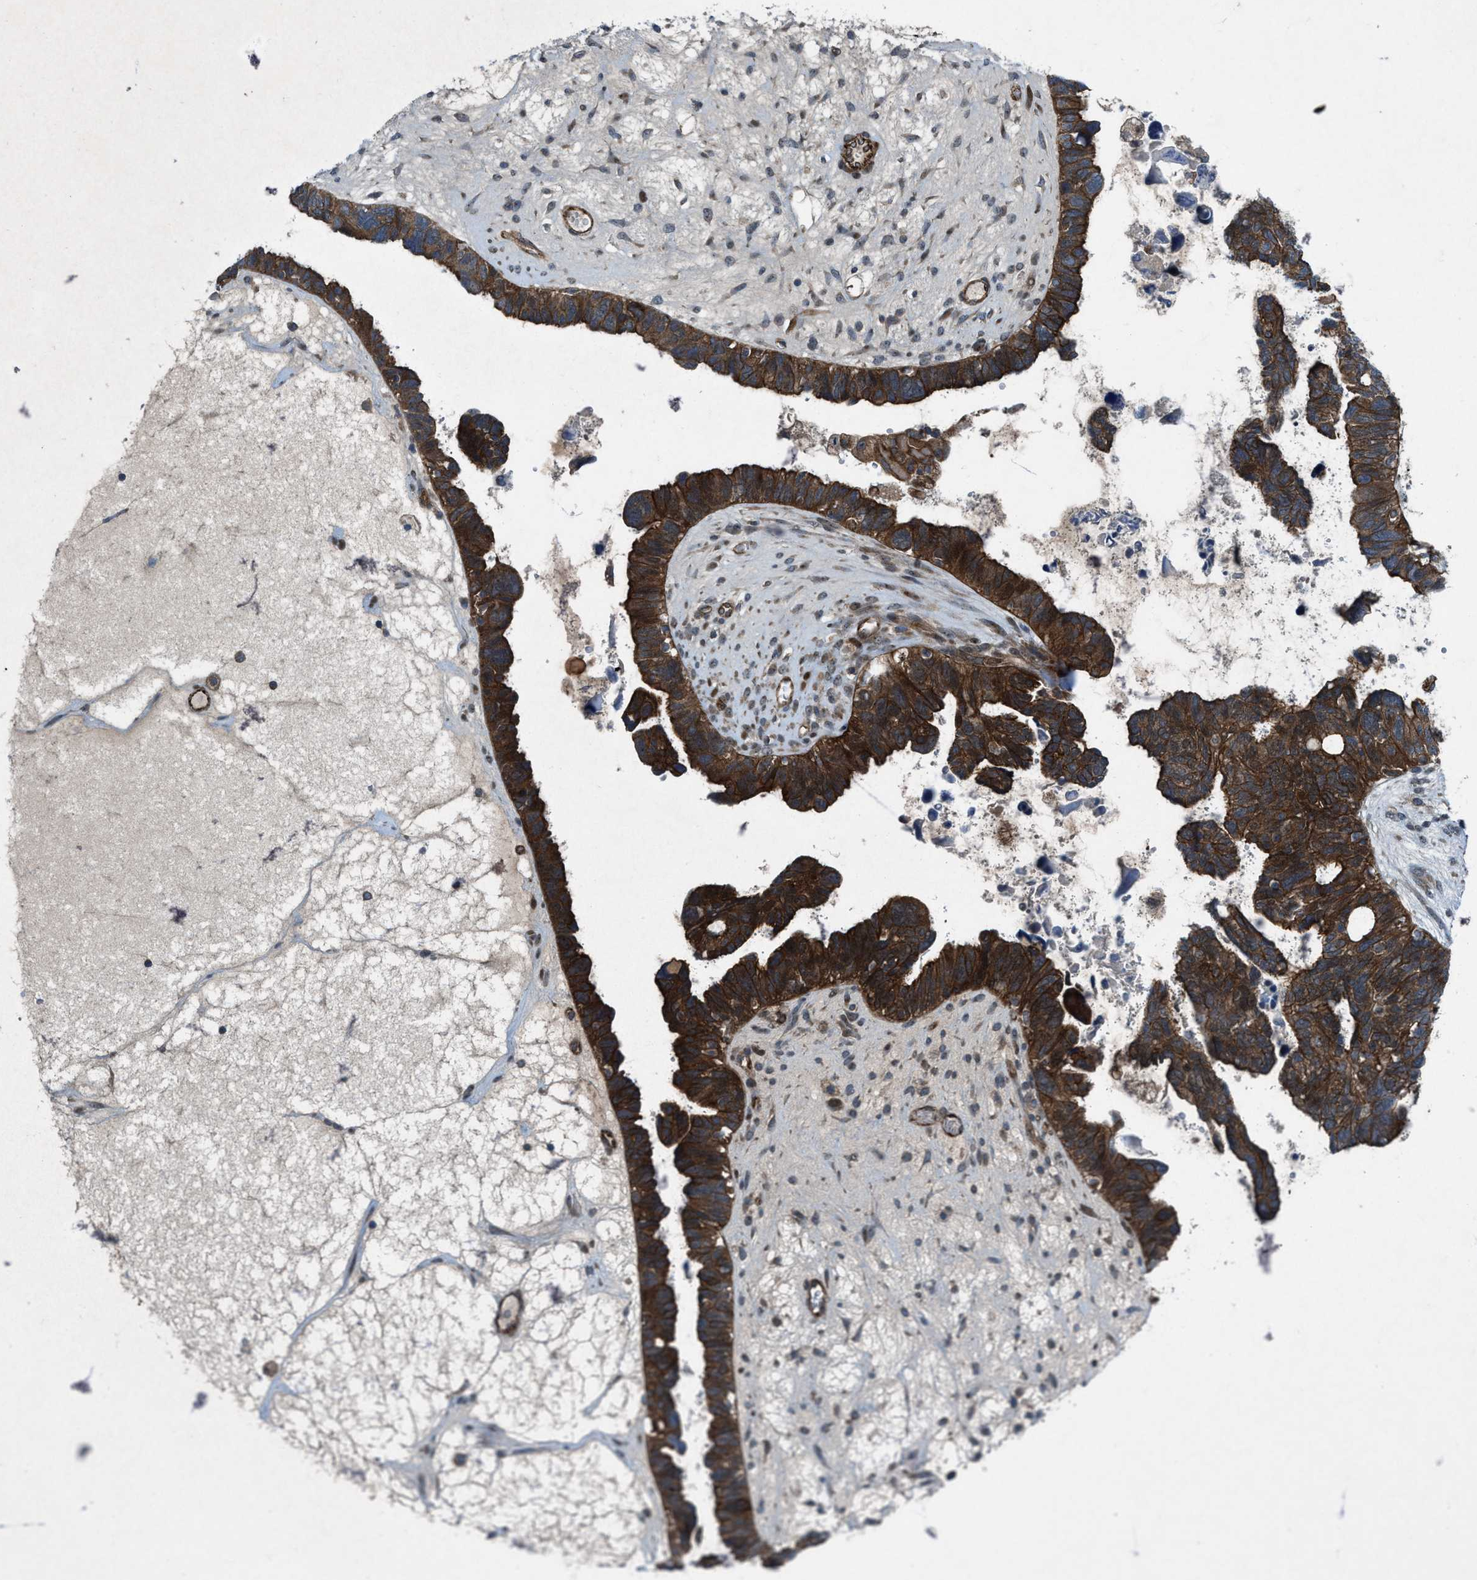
{"staining": {"intensity": "strong", "quantity": ">75%", "location": "cytoplasmic/membranous"}, "tissue": "ovarian cancer", "cell_type": "Tumor cells", "image_type": "cancer", "snomed": [{"axis": "morphology", "description": "Cystadenocarcinoma, serous, NOS"}, {"axis": "topography", "description": "Ovary"}], "caption": "Ovarian serous cystadenocarcinoma stained with DAB immunohistochemistry shows high levels of strong cytoplasmic/membranous expression in about >75% of tumor cells.", "gene": "URGCP", "patient": {"sex": "female", "age": 79}}